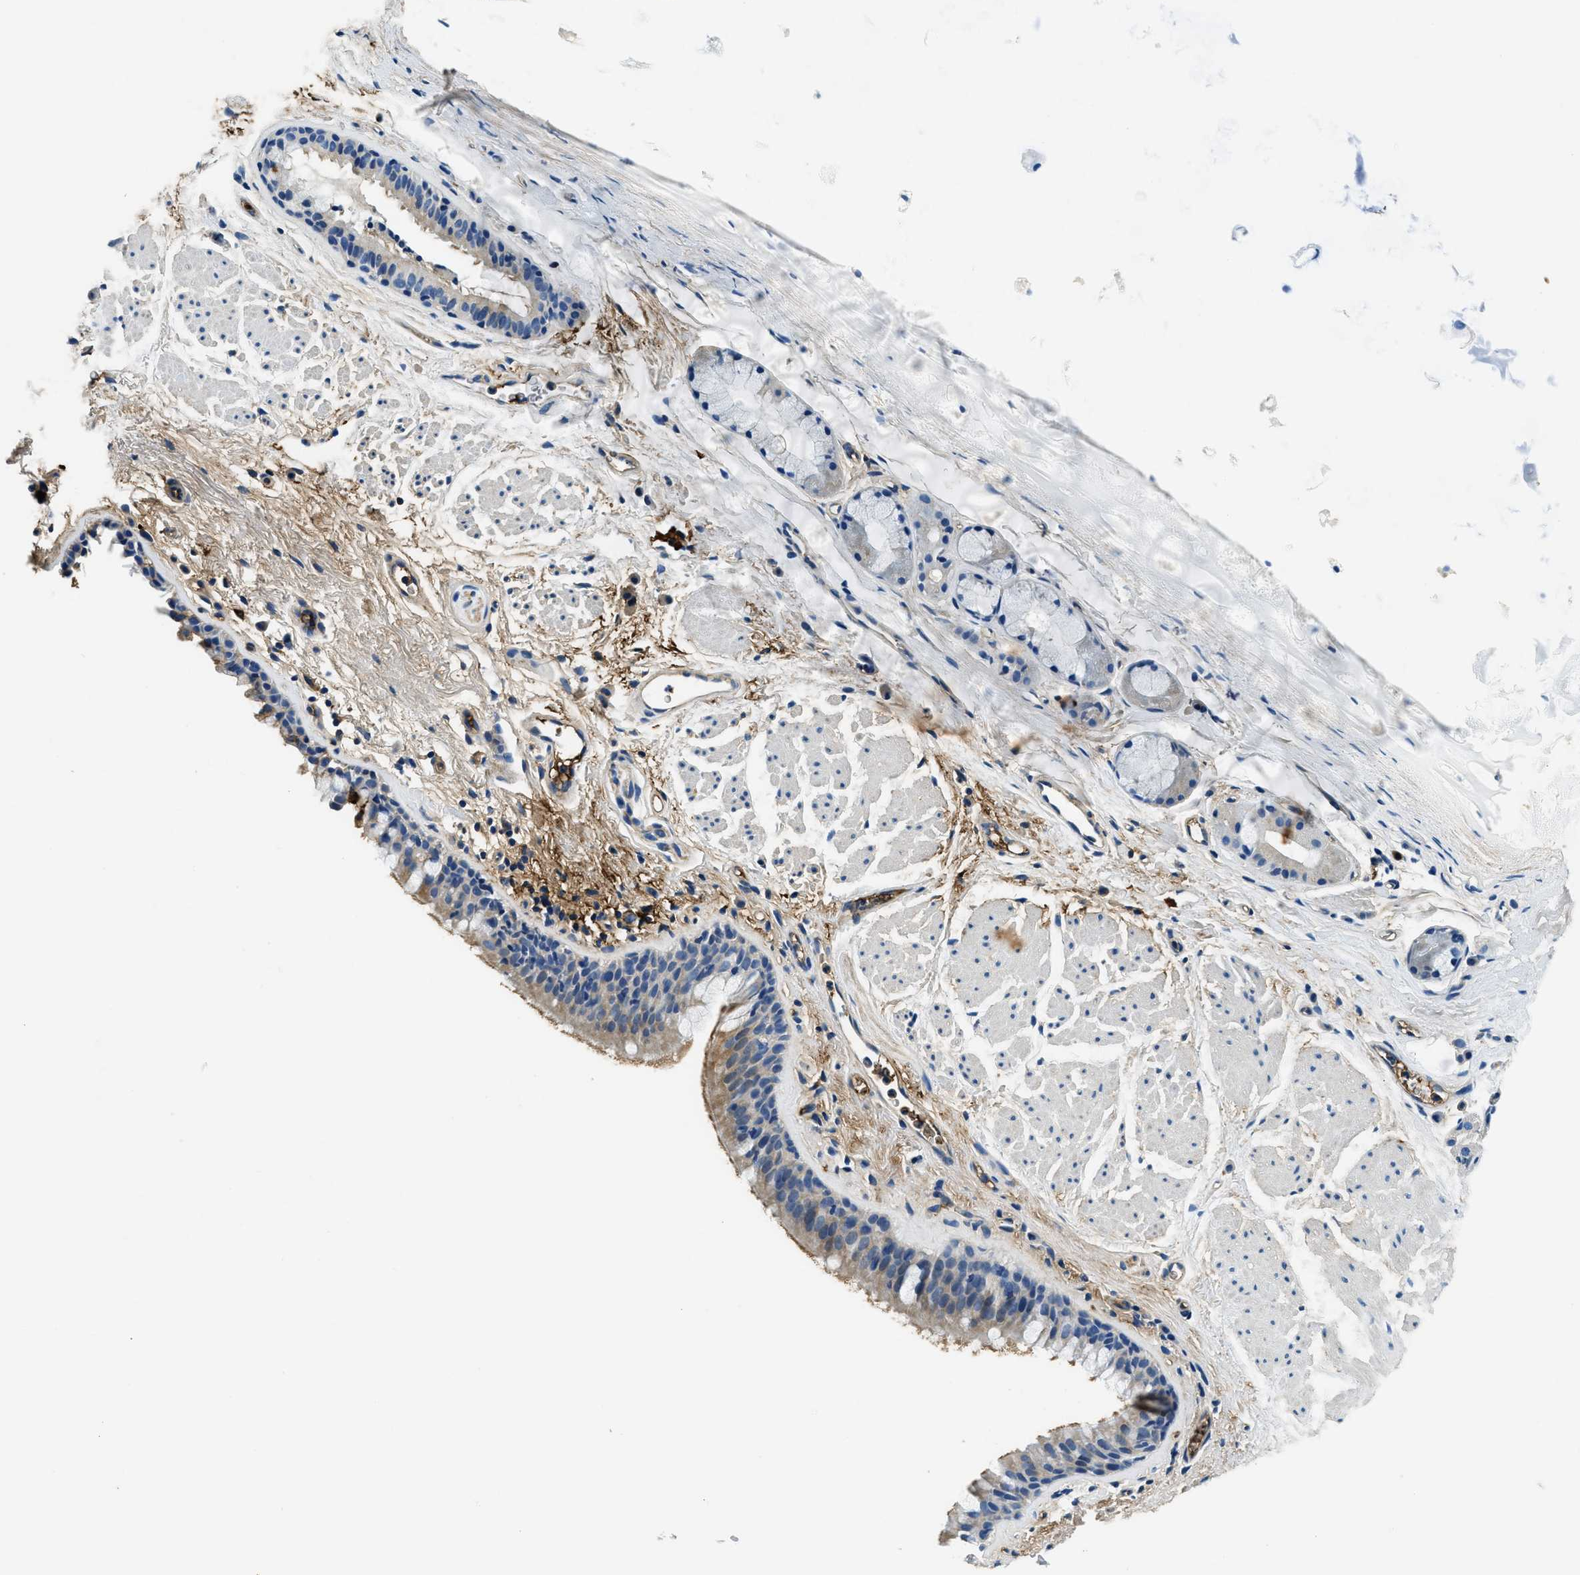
{"staining": {"intensity": "moderate", "quantity": "<25%", "location": "cytoplasmic/membranous"}, "tissue": "bronchus", "cell_type": "Respiratory epithelial cells", "image_type": "normal", "snomed": [{"axis": "morphology", "description": "Normal tissue, NOS"}, {"axis": "topography", "description": "Cartilage tissue"}, {"axis": "topography", "description": "Bronchus"}], "caption": "Protein staining demonstrates moderate cytoplasmic/membranous staining in approximately <25% of respiratory epithelial cells in benign bronchus.", "gene": "TMEM186", "patient": {"sex": "female", "age": 53}}